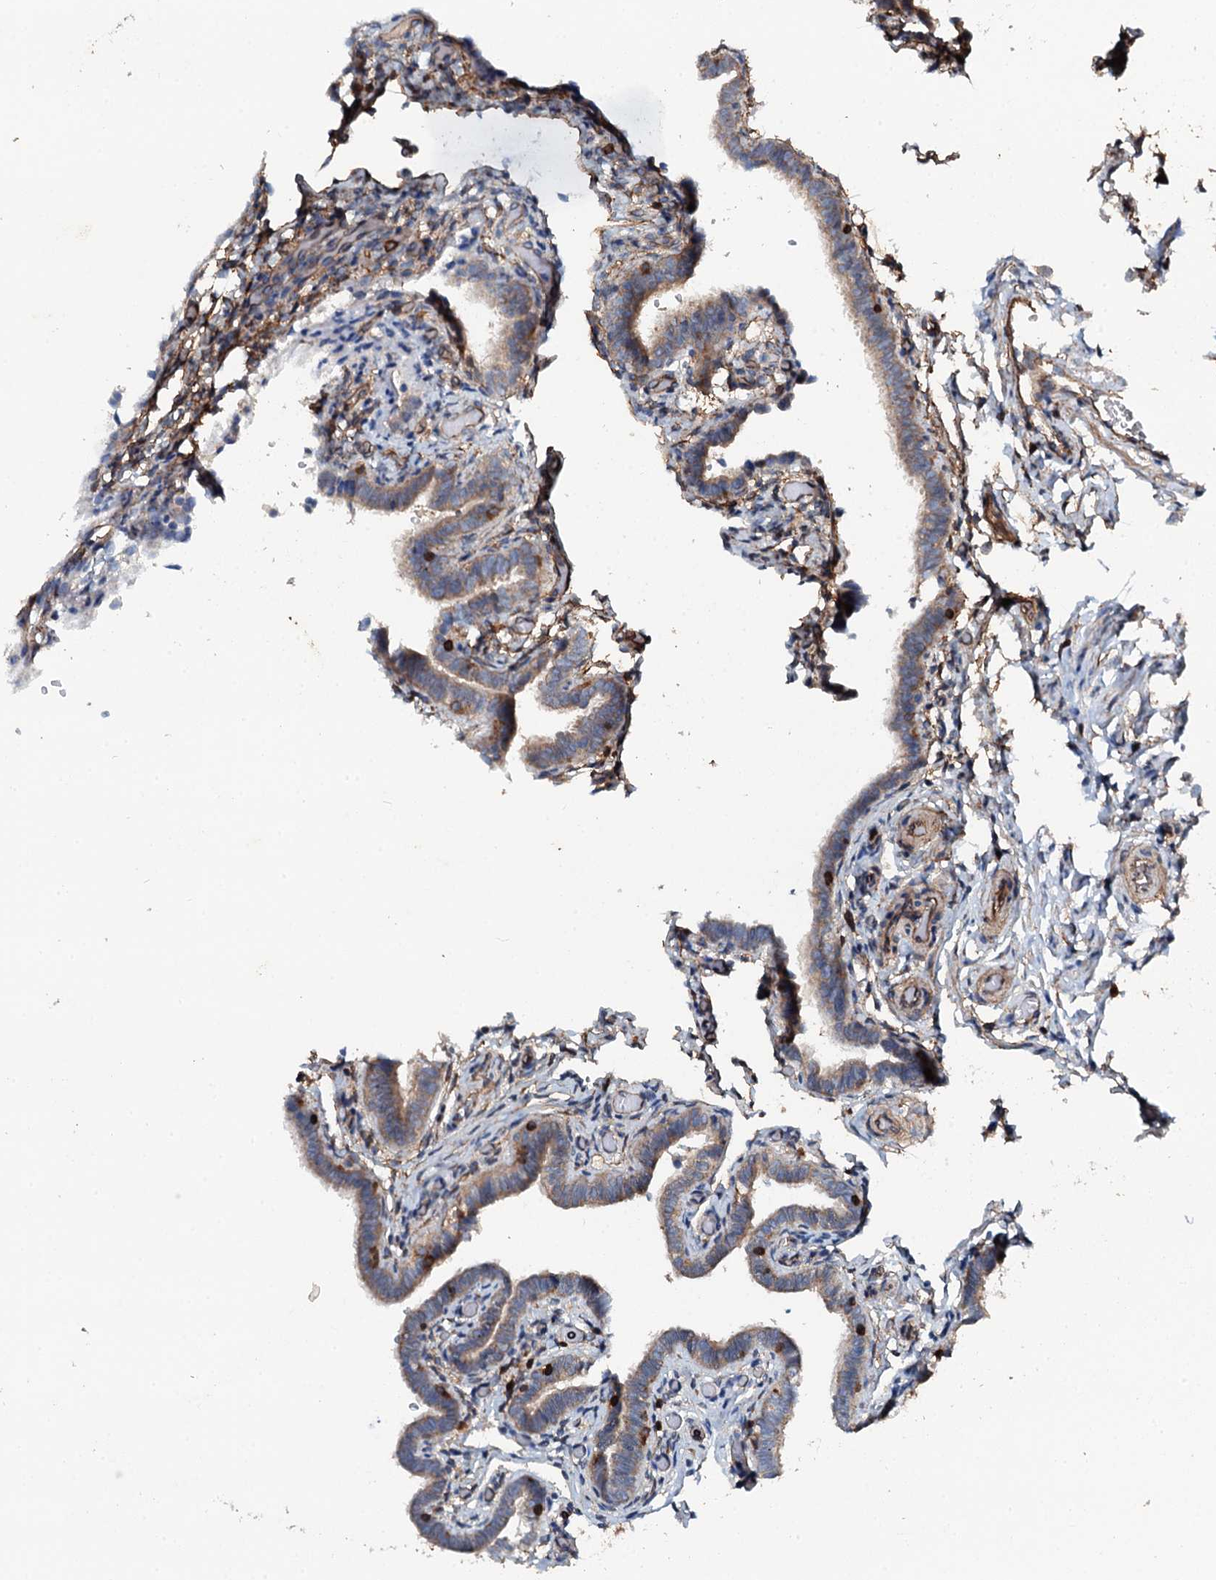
{"staining": {"intensity": "moderate", "quantity": ">75%", "location": "cytoplasmic/membranous"}, "tissue": "fallopian tube", "cell_type": "Glandular cells", "image_type": "normal", "snomed": [{"axis": "morphology", "description": "Normal tissue, NOS"}, {"axis": "topography", "description": "Fallopian tube"}], "caption": "A brown stain shows moderate cytoplasmic/membranous positivity of a protein in glandular cells of unremarkable fallopian tube.", "gene": "GRK2", "patient": {"sex": "female", "age": 36}}